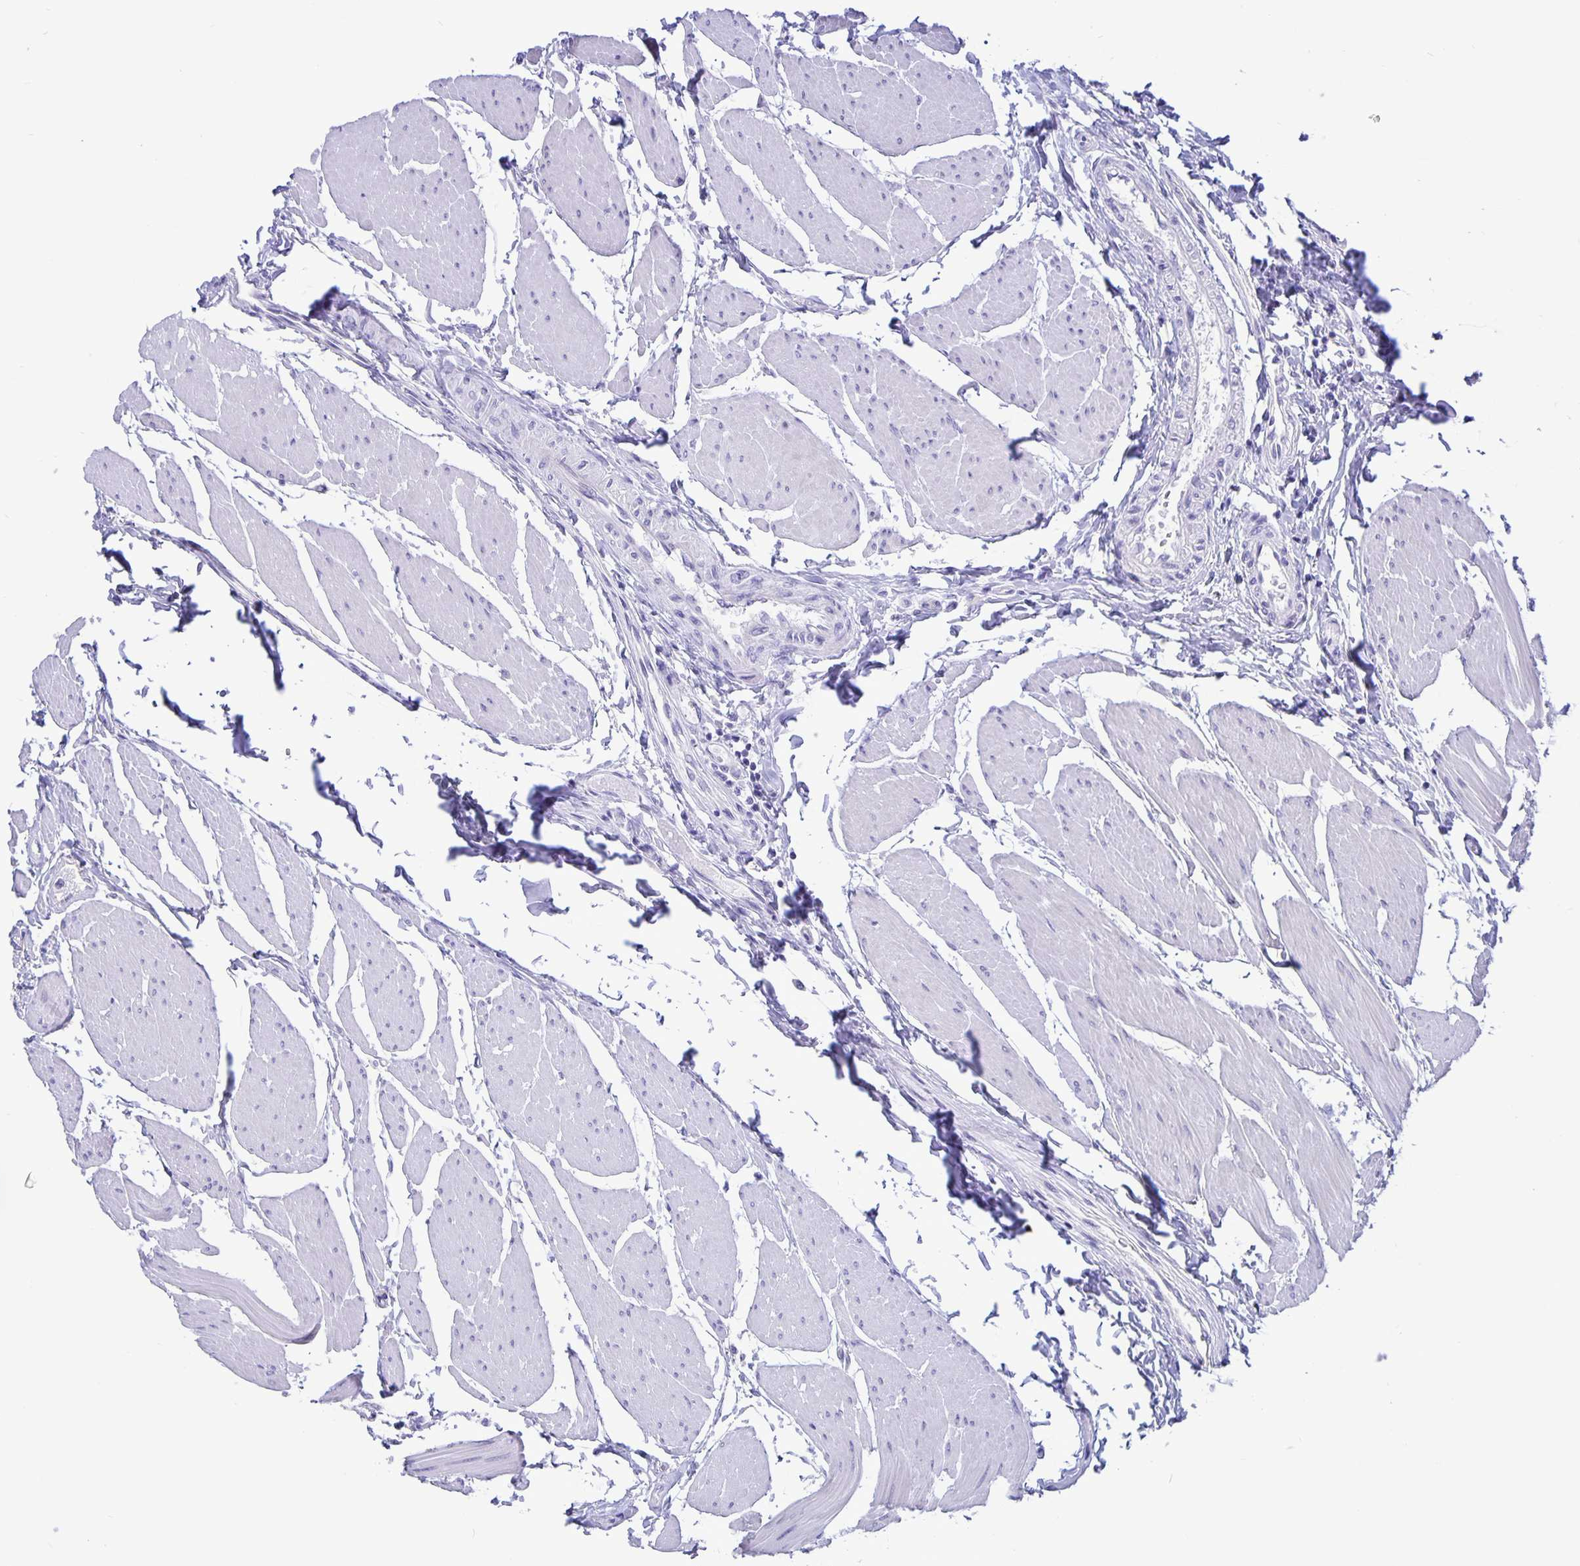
{"staining": {"intensity": "negative", "quantity": "none", "location": "none"}, "tissue": "urothelial cancer", "cell_type": "Tumor cells", "image_type": "cancer", "snomed": [{"axis": "morphology", "description": "Urothelial carcinoma, NOS"}, {"axis": "topography", "description": "Urinary bladder"}], "caption": "Human transitional cell carcinoma stained for a protein using IHC exhibits no staining in tumor cells.", "gene": "ERMN", "patient": {"sex": "male", "age": 67}}